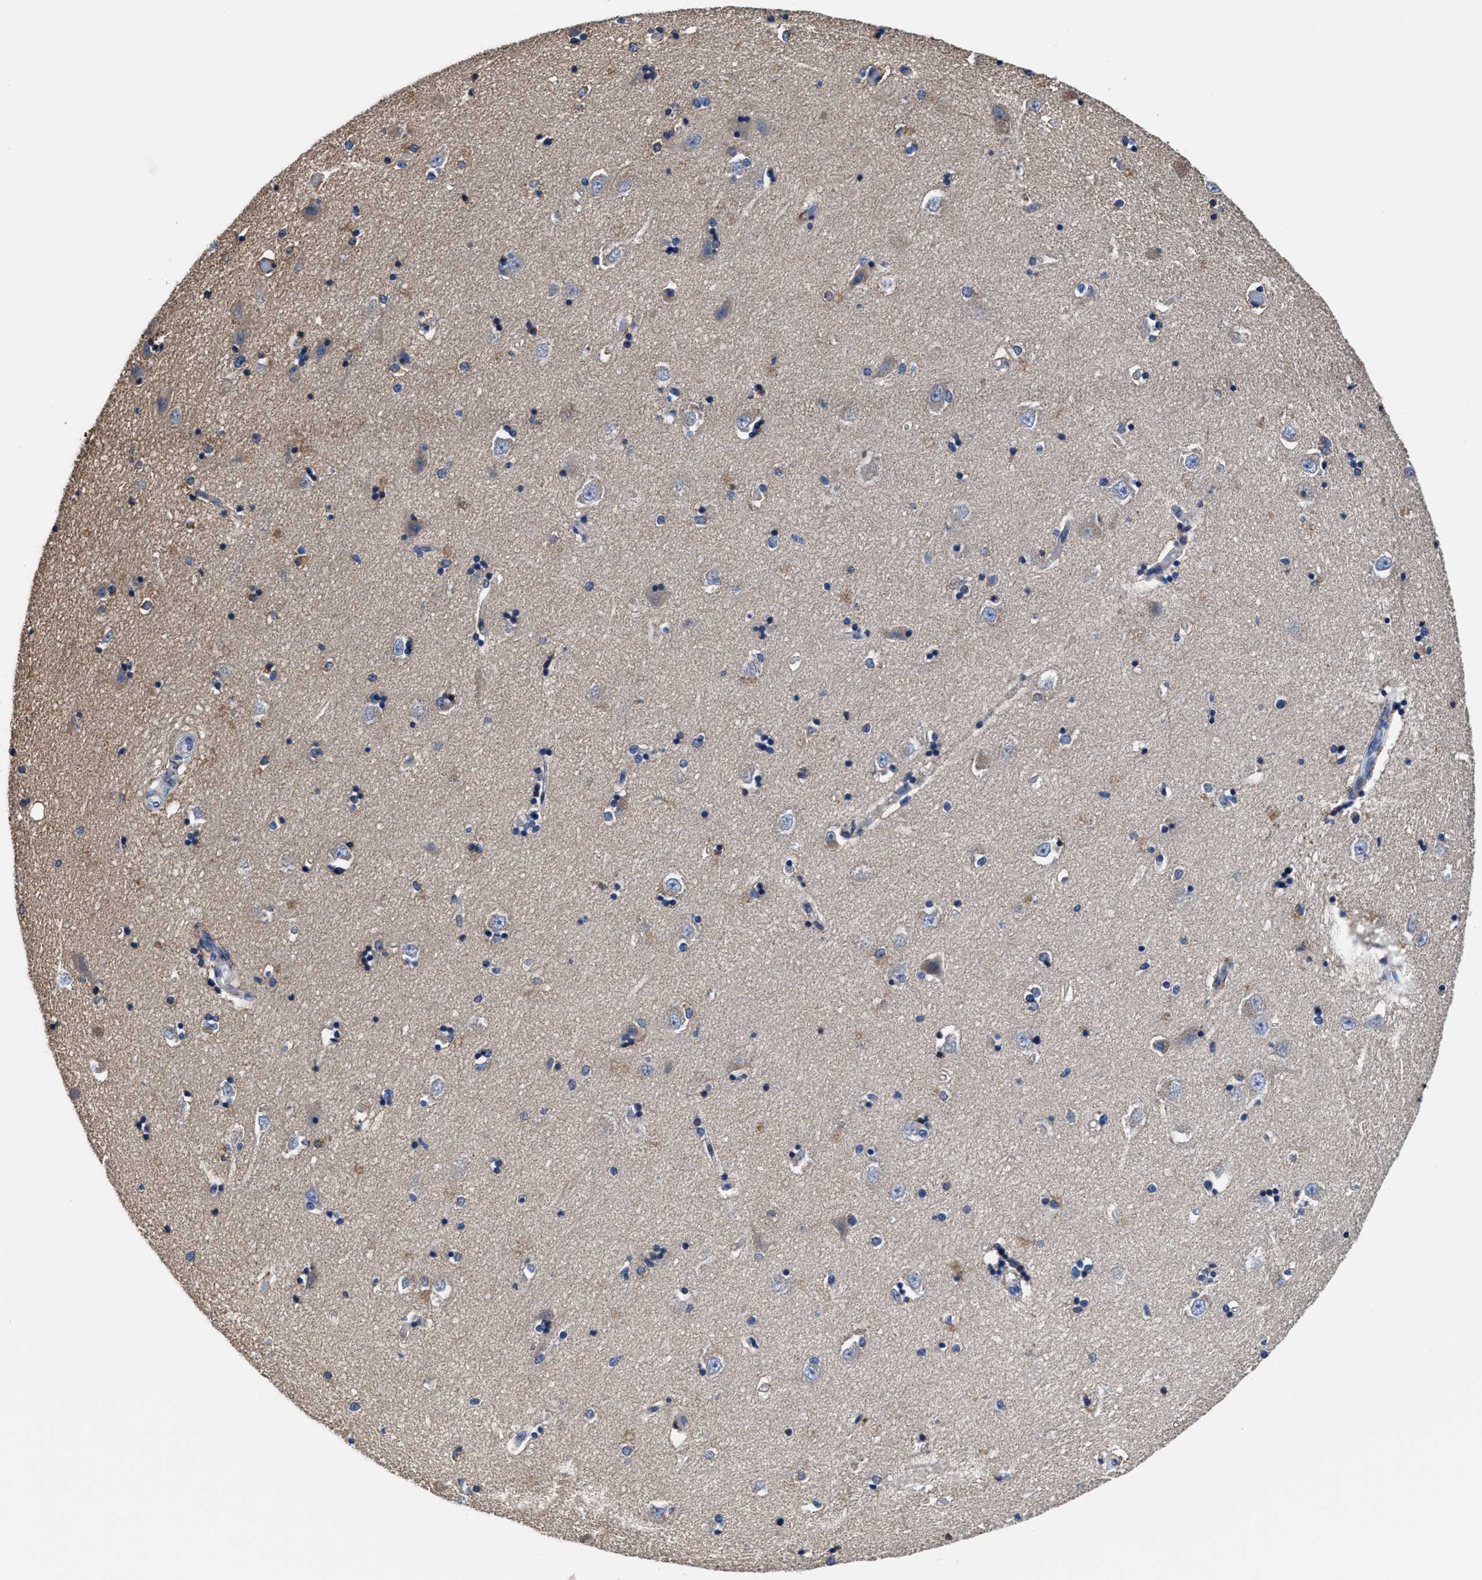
{"staining": {"intensity": "weak", "quantity": "25%-75%", "location": "cytoplasmic/membranous"}, "tissue": "hippocampus", "cell_type": "Glial cells", "image_type": "normal", "snomed": [{"axis": "morphology", "description": "Normal tissue, NOS"}, {"axis": "topography", "description": "Hippocampus"}], "caption": "Hippocampus stained with immunohistochemistry displays weak cytoplasmic/membranous positivity in about 25%-75% of glial cells. The protein of interest is shown in brown color, while the nuclei are stained blue.", "gene": "TMEM30A", "patient": {"sex": "male", "age": 45}}